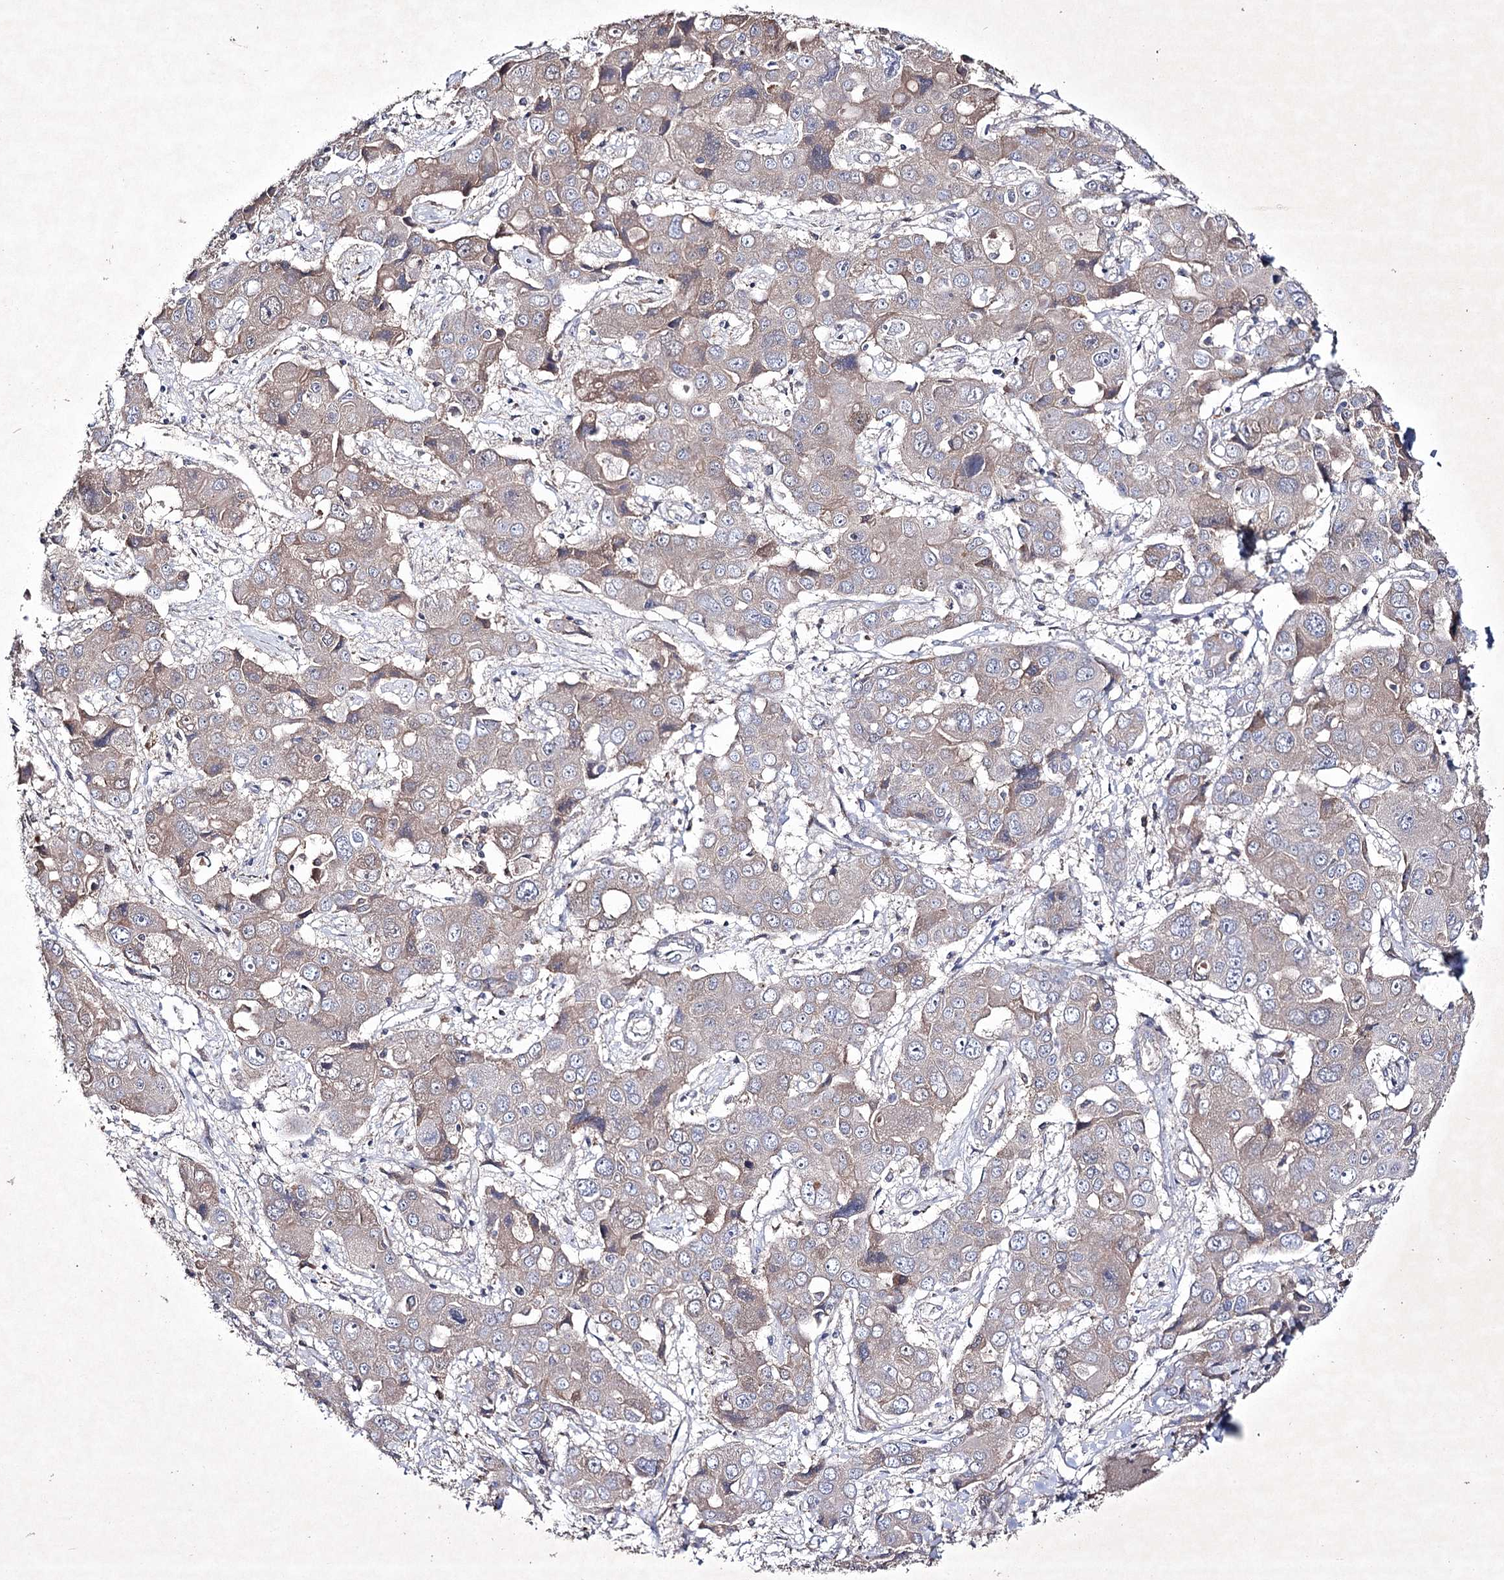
{"staining": {"intensity": "weak", "quantity": "<25%", "location": "cytoplasmic/membranous"}, "tissue": "liver cancer", "cell_type": "Tumor cells", "image_type": "cancer", "snomed": [{"axis": "morphology", "description": "Cholangiocarcinoma"}, {"axis": "topography", "description": "Liver"}], "caption": "This is an immunohistochemistry (IHC) image of liver cholangiocarcinoma. There is no staining in tumor cells.", "gene": "SEMA4G", "patient": {"sex": "male", "age": 67}}